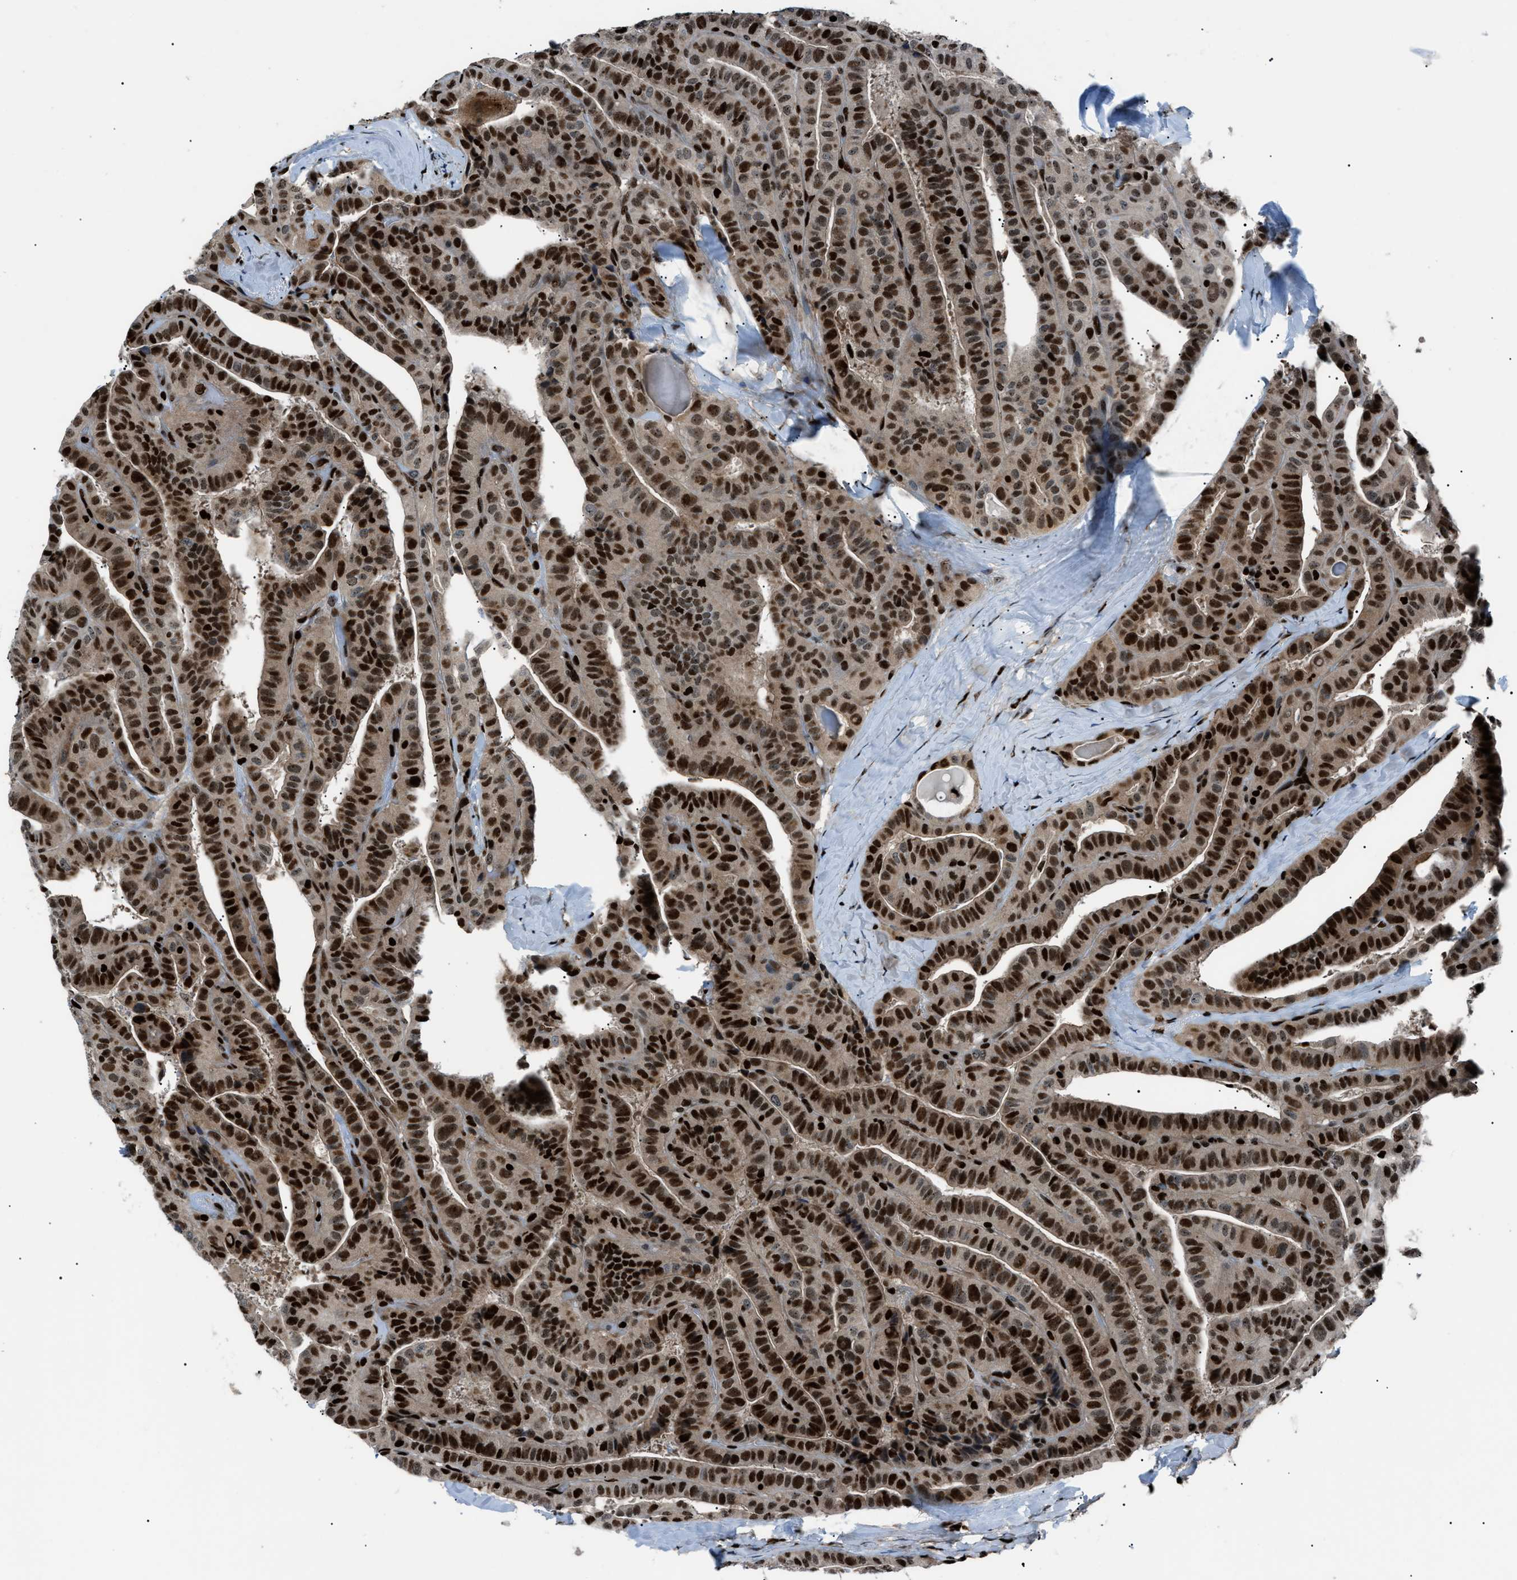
{"staining": {"intensity": "strong", "quantity": ">75%", "location": "nuclear"}, "tissue": "thyroid cancer", "cell_type": "Tumor cells", "image_type": "cancer", "snomed": [{"axis": "morphology", "description": "Papillary adenocarcinoma, NOS"}, {"axis": "topography", "description": "Thyroid gland"}], "caption": "This is an image of IHC staining of thyroid cancer, which shows strong positivity in the nuclear of tumor cells.", "gene": "PRKX", "patient": {"sex": "male", "age": 77}}